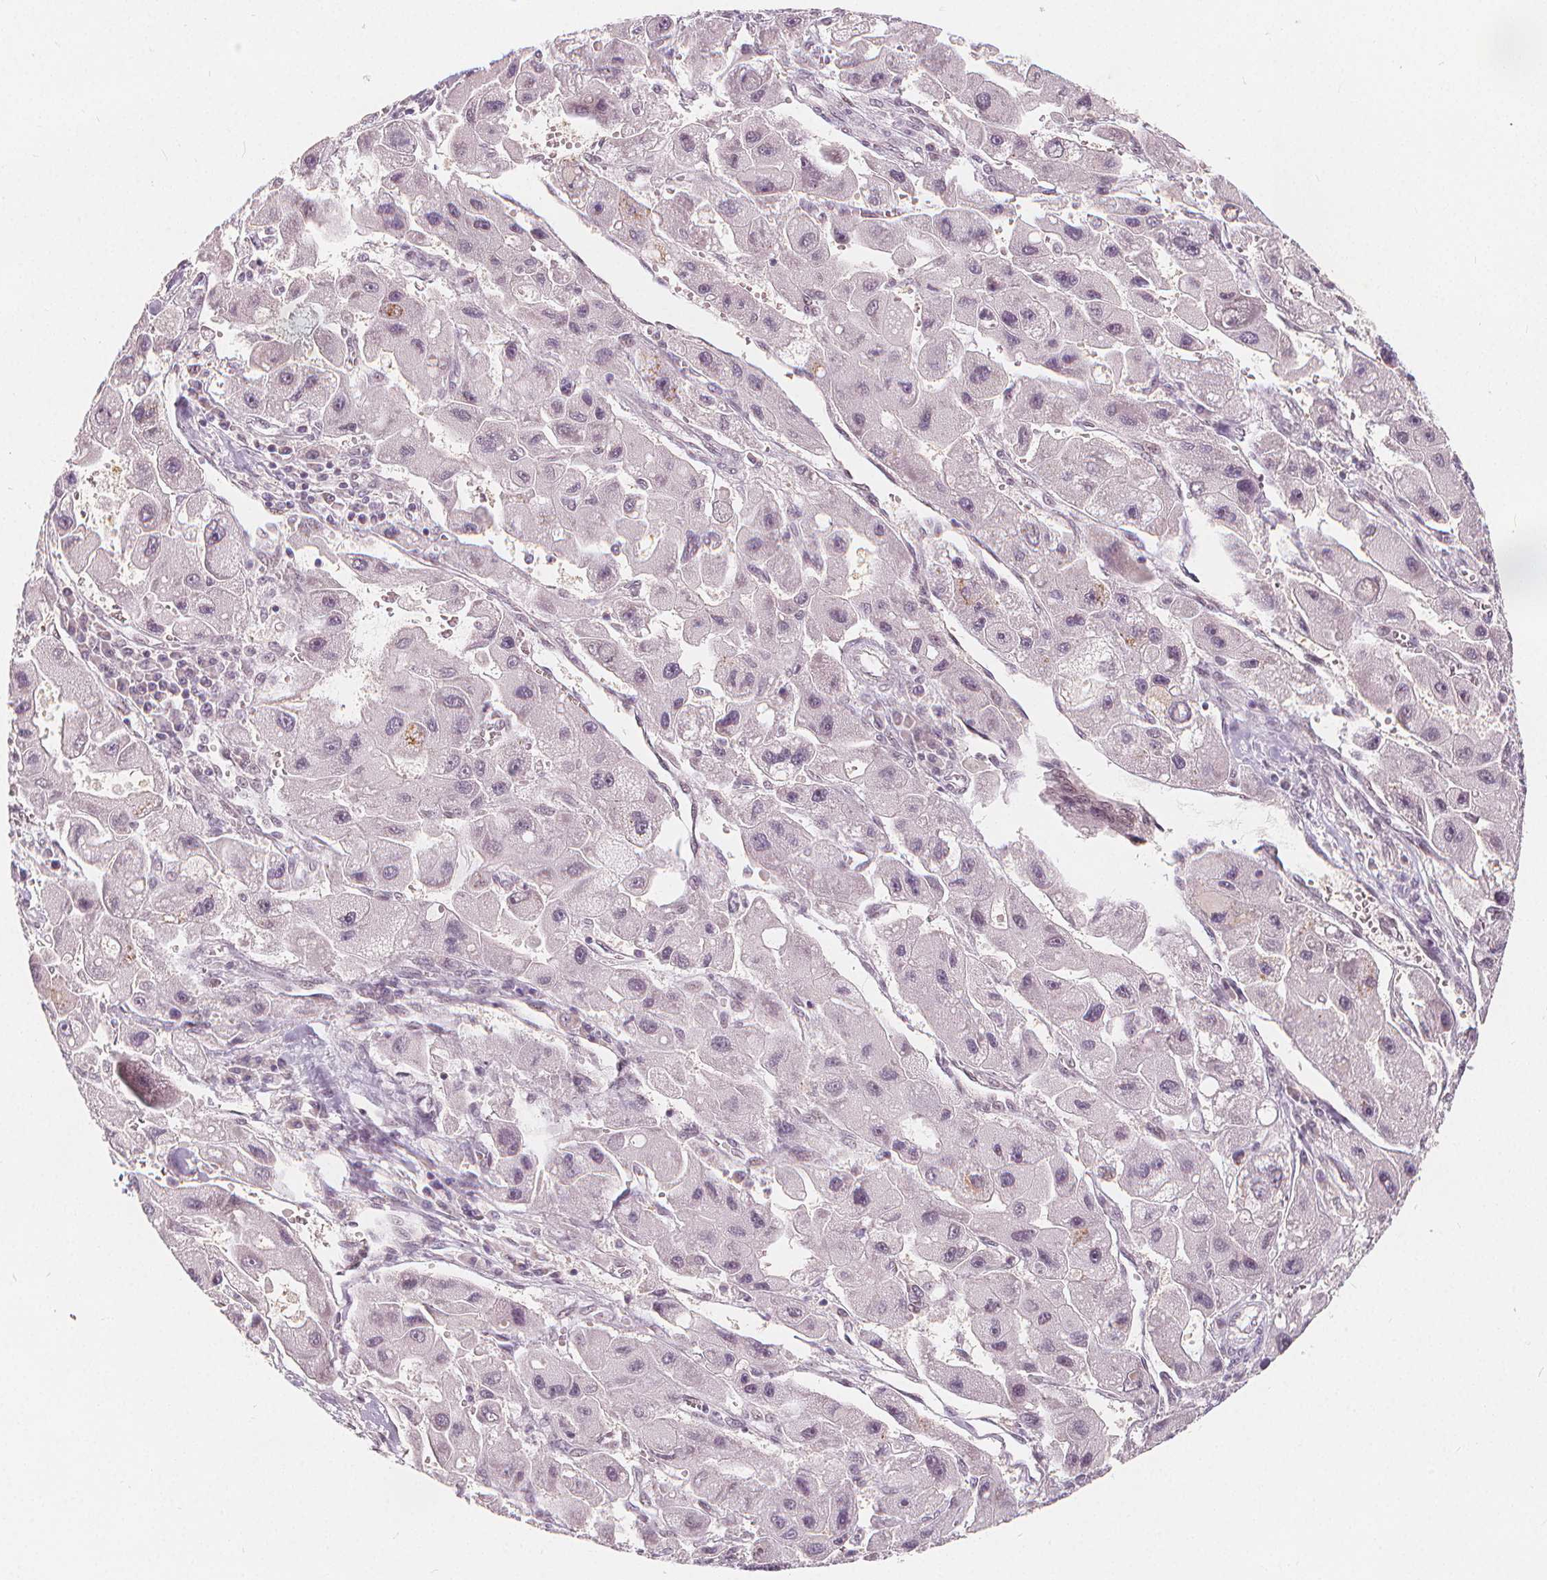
{"staining": {"intensity": "negative", "quantity": "none", "location": "none"}, "tissue": "liver cancer", "cell_type": "Tumor cells", "image_type": "cancer", "snomed": [{"axis": "morphology", "description": "Carcinoma, Hepatocellular, NOS"}, {"axis": "topography", "description": "Liver"}], "caption": "Tumor cells are negative for protein expression in human liver hepatocellular carcinoma.", "gene": "DRC3", "patient": {"sex": "male", "age": 24}}